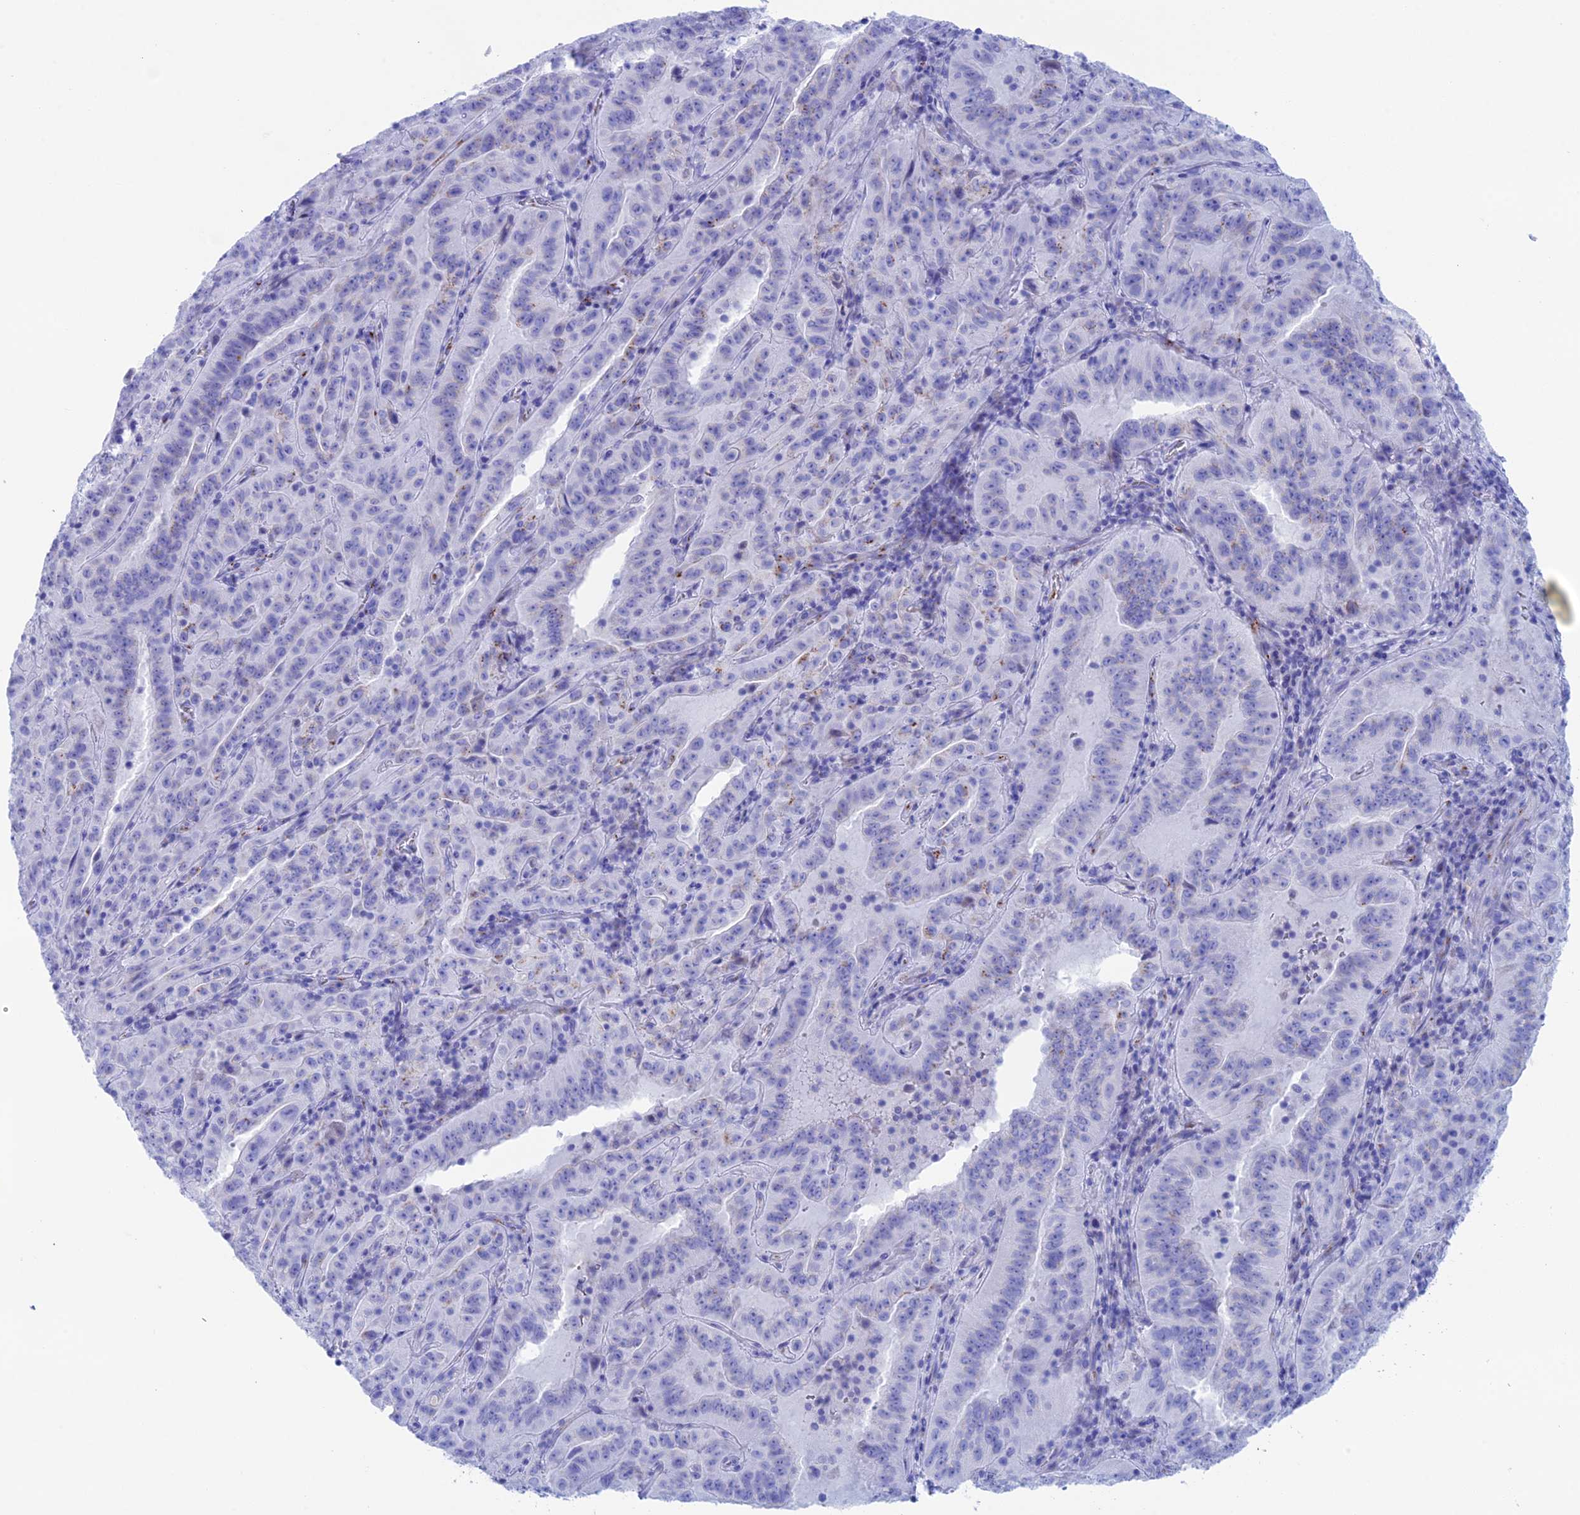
{"staining": {"intensity": "weak", "quantity": "<25%", "location": "cytoplasmic/membranous"}, "tissue": "pancreatic cancer", "cell_type": "Tumor cells", "image_type": "cancer", "snomed": [{"axis": "morphology", "description": "Adenocarcinoma, NOS"}, {"axis": "topography", "description": "Pancreas"}], "caption": "This is an immunohistochemistry (IHC) image of human pancreatic adenocarcinoma. There is no staining in tumor cells.", "gene": "ERICH4", "patient": {"sex": "male", "age": 63}}